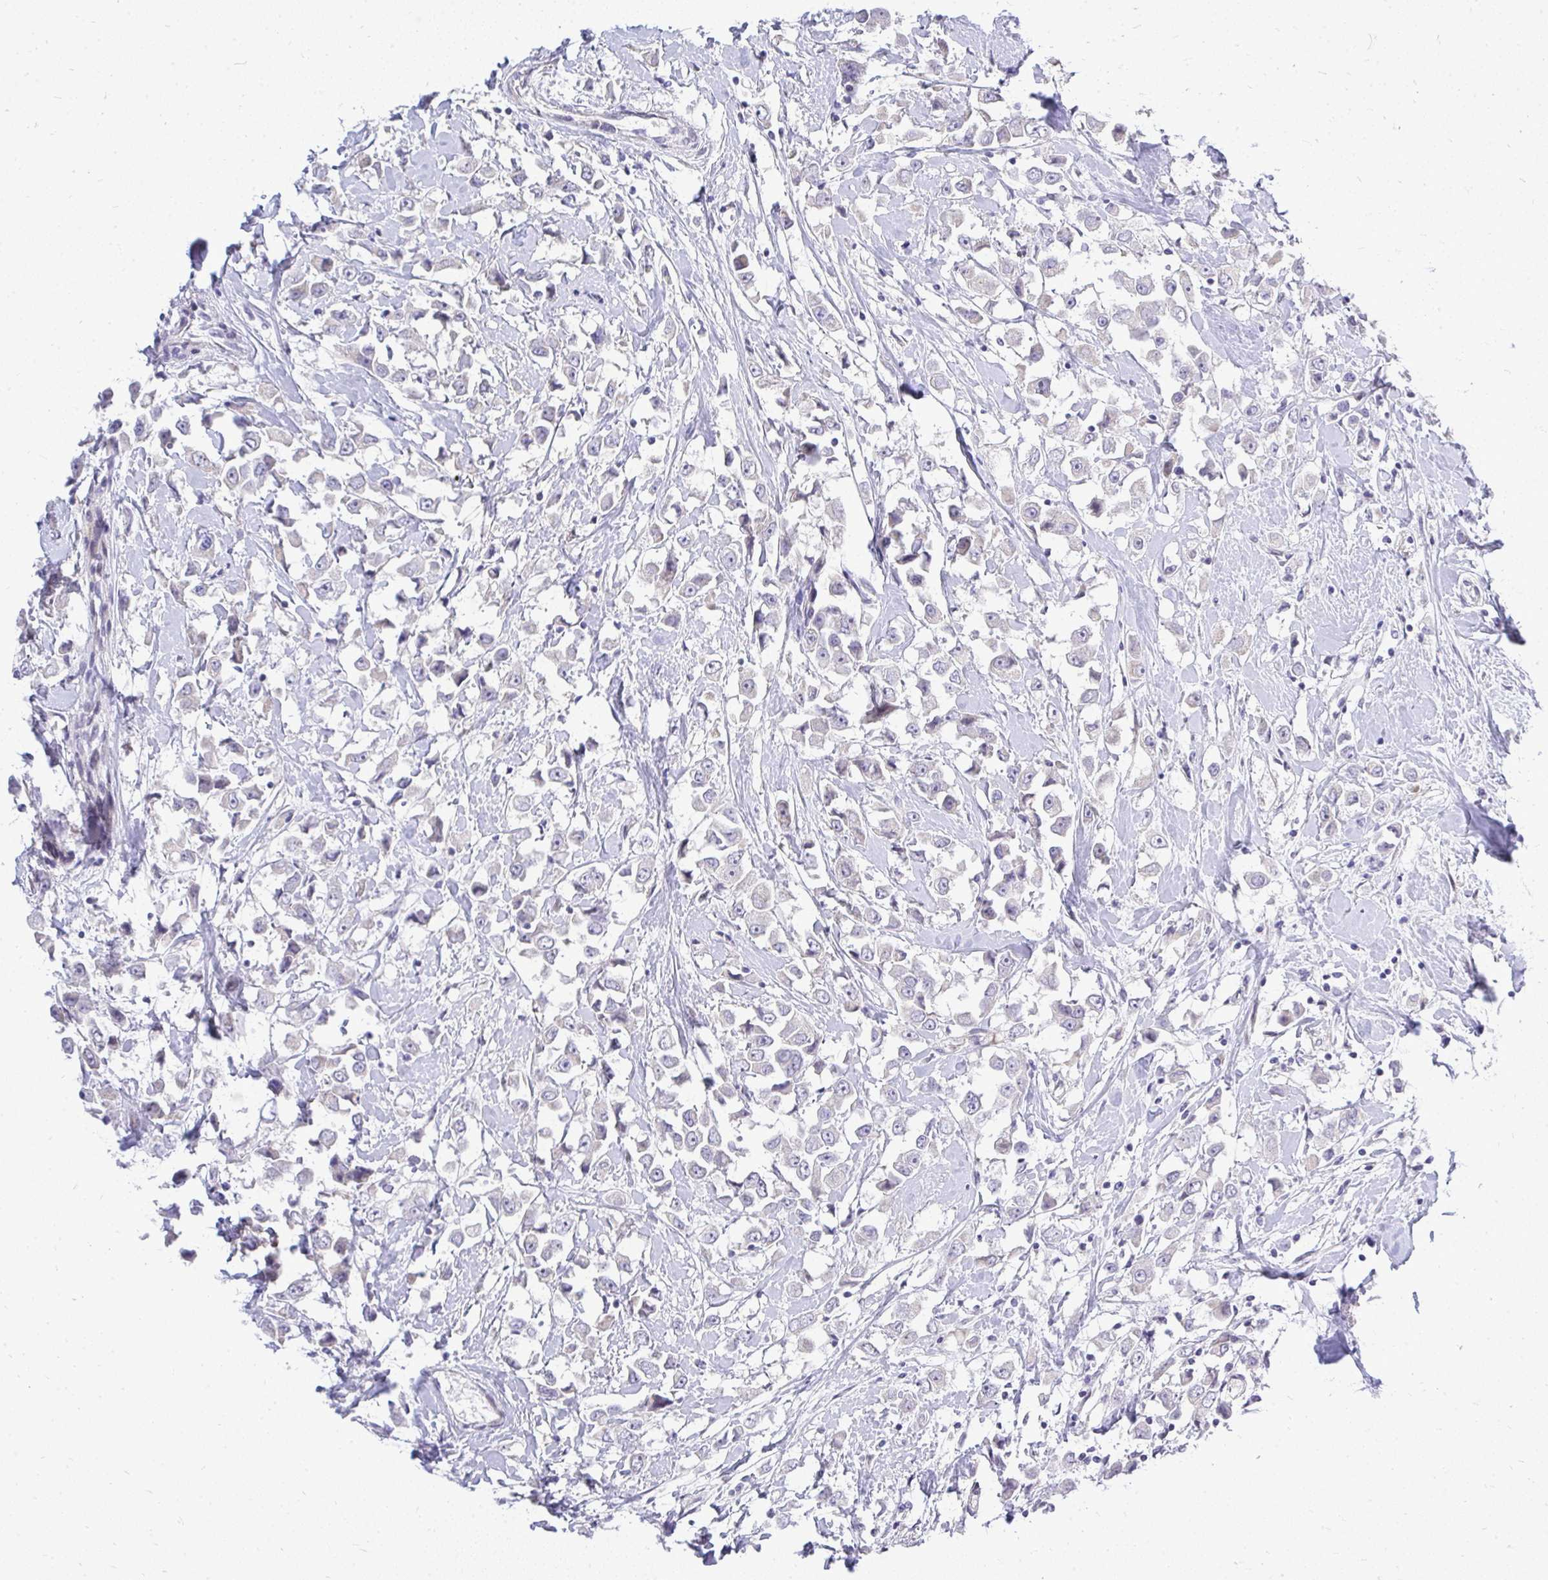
{"staining": {"intensity": "negative", "quantity": "none", "location": "none"}, "tissue": "breast cancer", "cell_type": "Tumor cells", "image_type": "cancer", "snomed": [{"axis": "morphology", "description": "Duct carcinoma"}, {"axis": "topography", "description": "Breast"}], "caption": "A histopathology image of human breast cancer is negative for staining in tumor cells.", "gene": "OR8D1", "patient": {"sex": "female", "age": 61}}